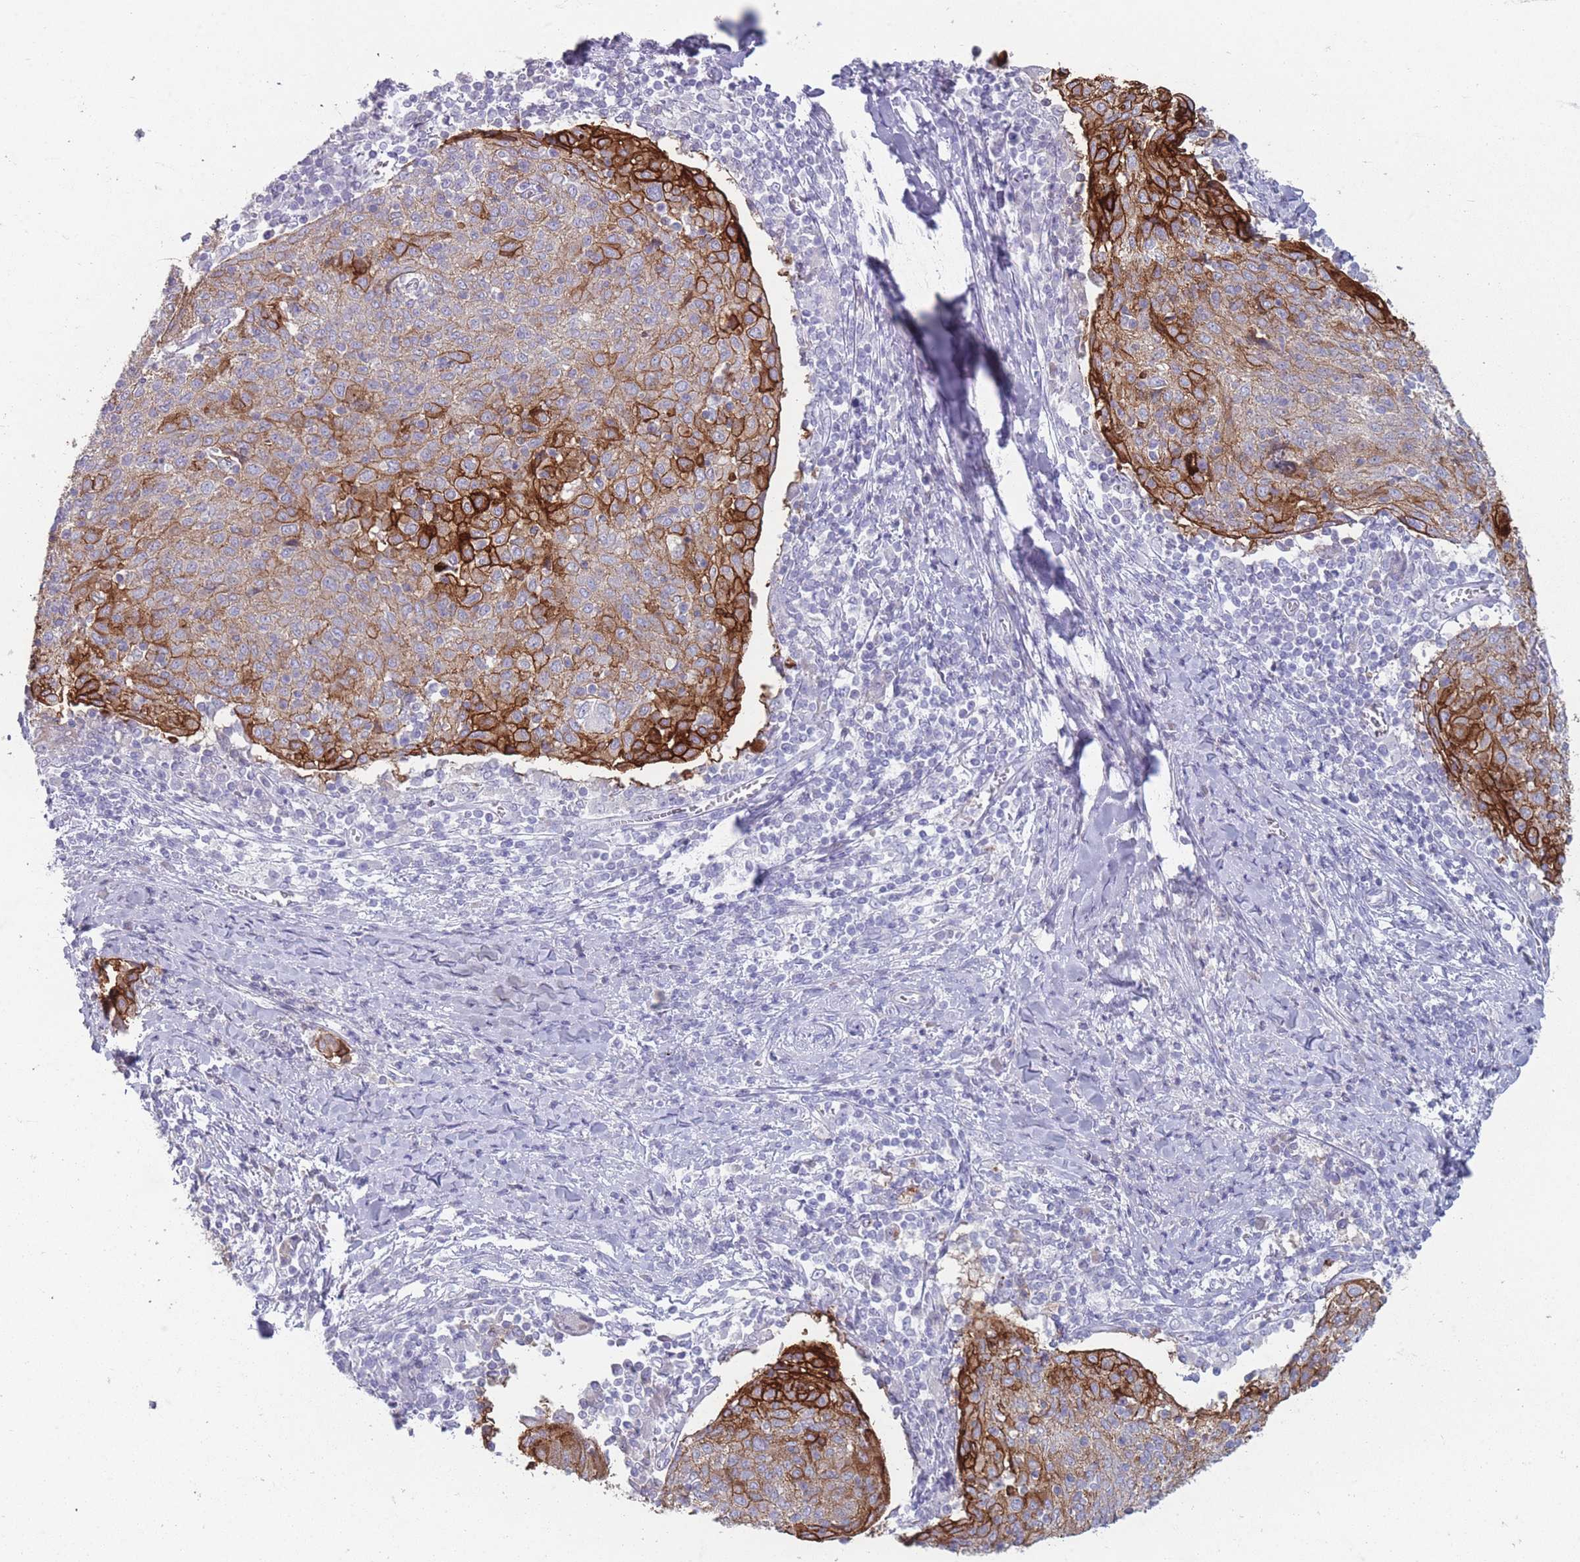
{"staining": {"intensity": "strong", "quantity": "<25%", "location": "cytoplasmic/membranous"}, "tissue": "cervical cancer", "cell_type": "Tumor cells", "image_type": "cancer", "snomed": [{"axis": "morphology", "description": "Squamous cell carcinoma, NOS"}, {"axis": "topography", "description": "Cervix"}], "caption": "Immunohistochemistry staining of squamous cell carcinoma (cervical), which shows medium levels of strong cytoplasmic/membranous staining in approximately <25% of tumor cells indicating strong cytoplasmic/membranous protein positivity. The staining was performed using DAB (brown) for protein detection and nuclei were counterstained in hematoxylin (blue).", "gene": "RHBG", "patient": {"sex": "female", "age": 52}}